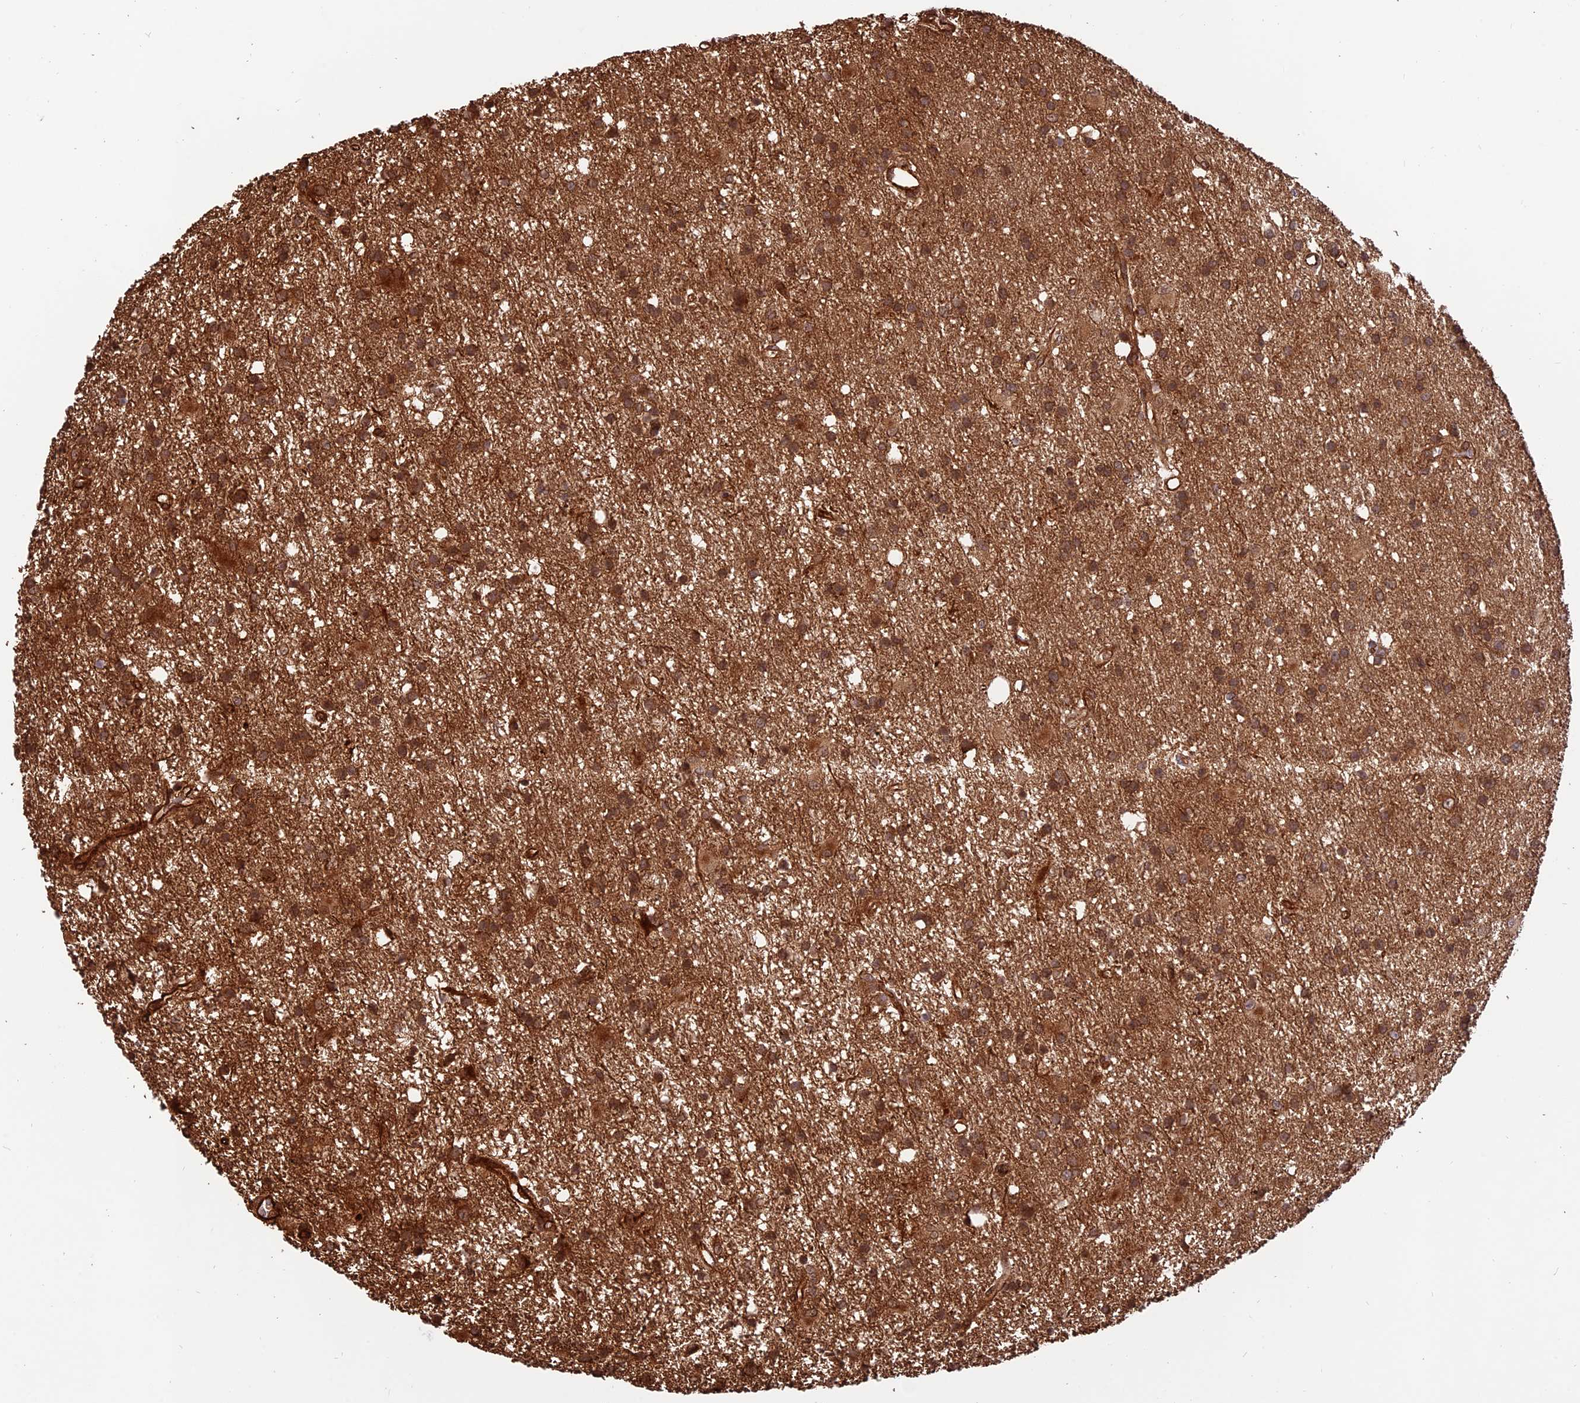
{"staining": {"intensity": "moderate", "quantity": ">75%", "location": "cytoplasmic/membranous,nuclear"}, "tissue": "glioma", "cell_type": "Tumor cells", "image_type": "cancer", "snomed": [{"axis": "morphology", "description": "Glioma, malignant, High grade"}, {"axis": "topography", "description": "Brain"}], "caption": "Human malignant high-grade glioma stained for a protein (brown) shows moderate cytoplasmic/membranous and nuclear positive positivity in approximately >75% of tumor cells.", "gene": "CREBL2", "patient": {"sex": "male", "age": 77}}